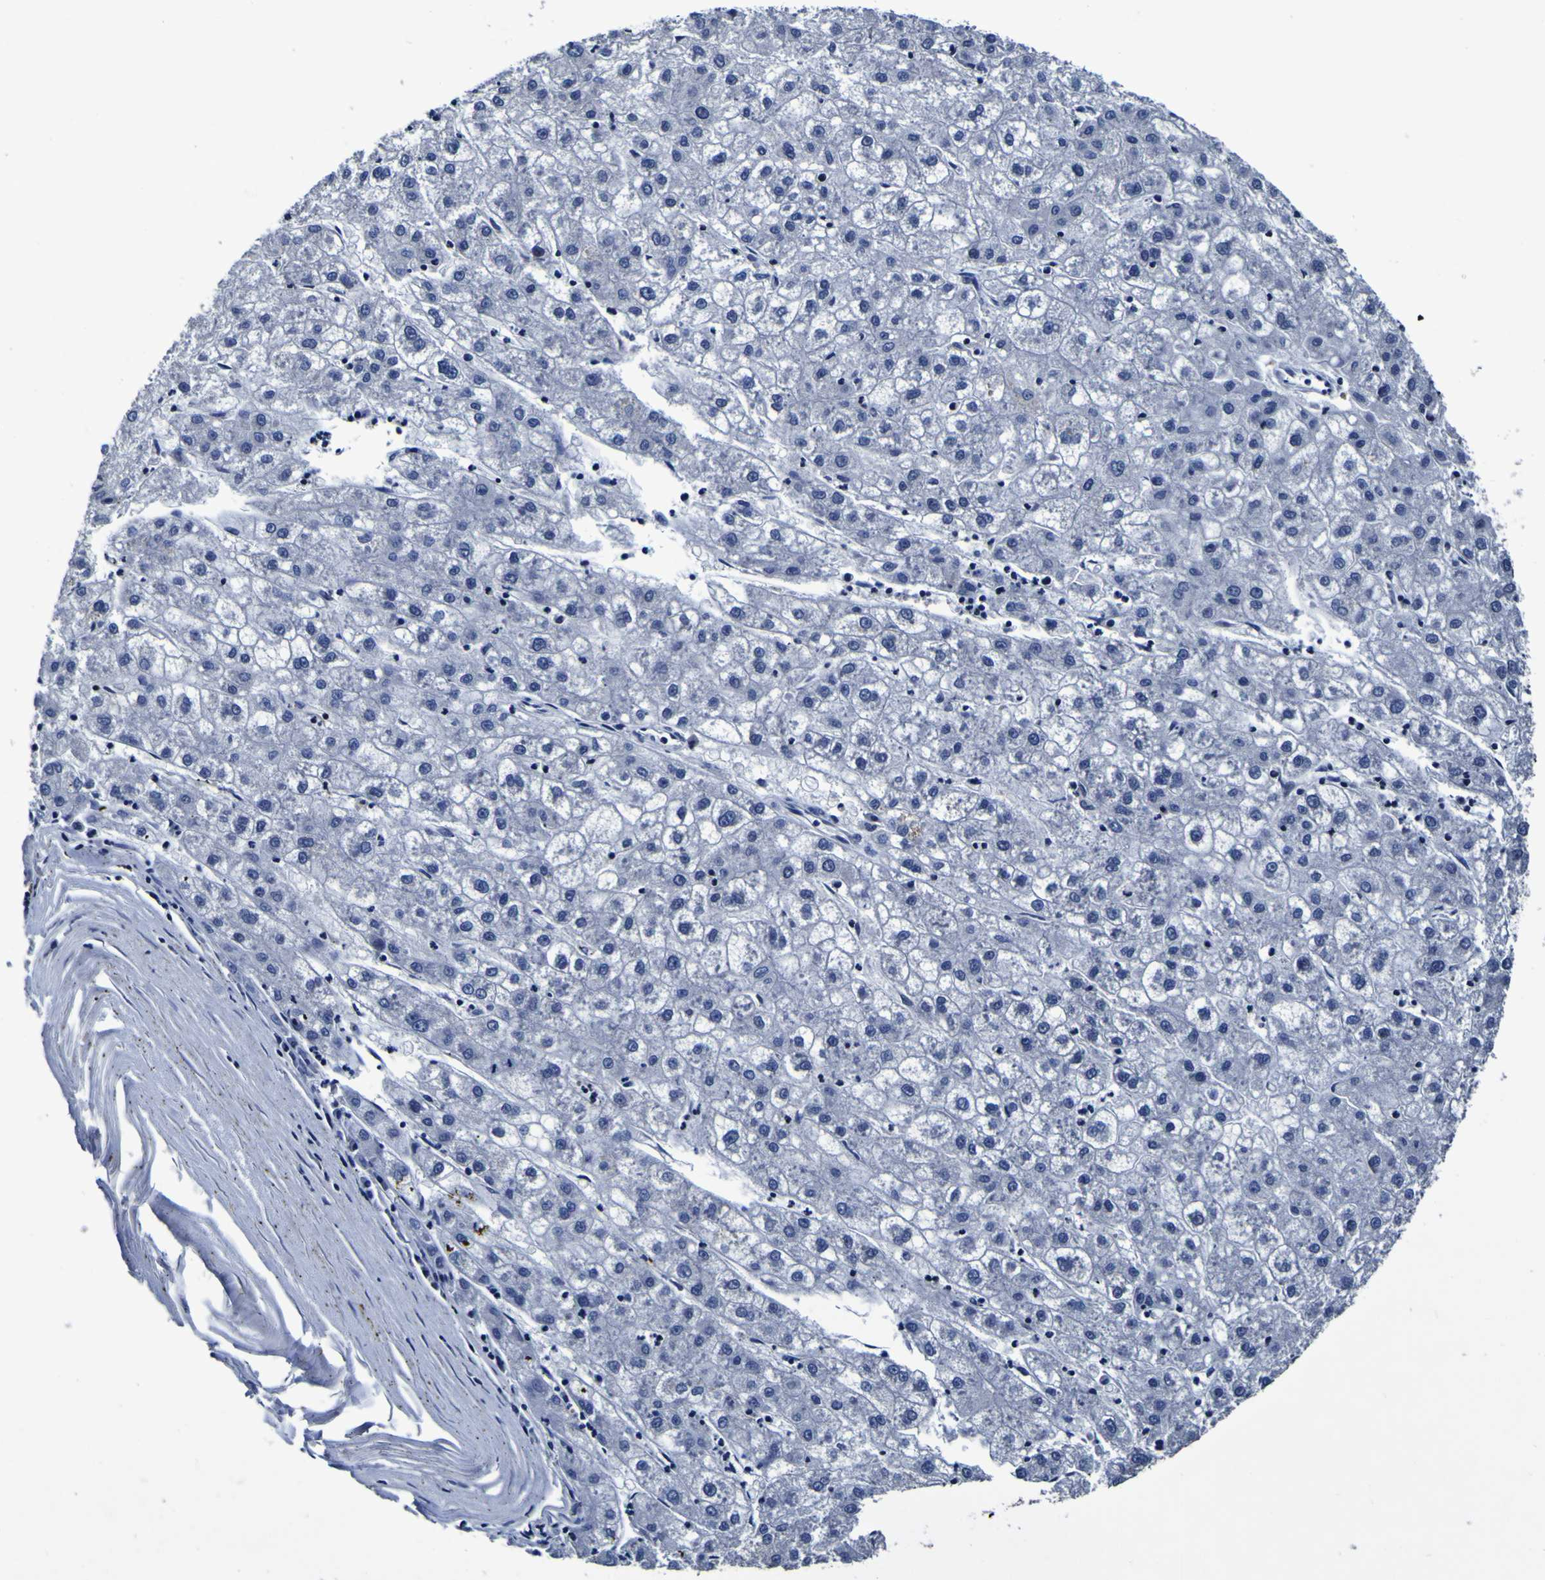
{"staining": {"intensity": "negative", "quantity": "none", "location": "none"}, "tissue": "liver cancer", "cell_type": "Tumor cells", "image_type": "cancer", "snomed": [{"axis": "morphology", "description": "Carcinoma, Hepatocellular, NOS"}, {"axis": "topography", "description": "Liver"}], "caption": "Immunohistochemistry (IHC) histopathology image of neoplastic tissue: human liver cancer (hepatocellular carcinoma) stained with DAB shows no significant protein positivity in tumor cells.", "gene": "SORCS1", "patient": {"sex": "male", "age": 72}}